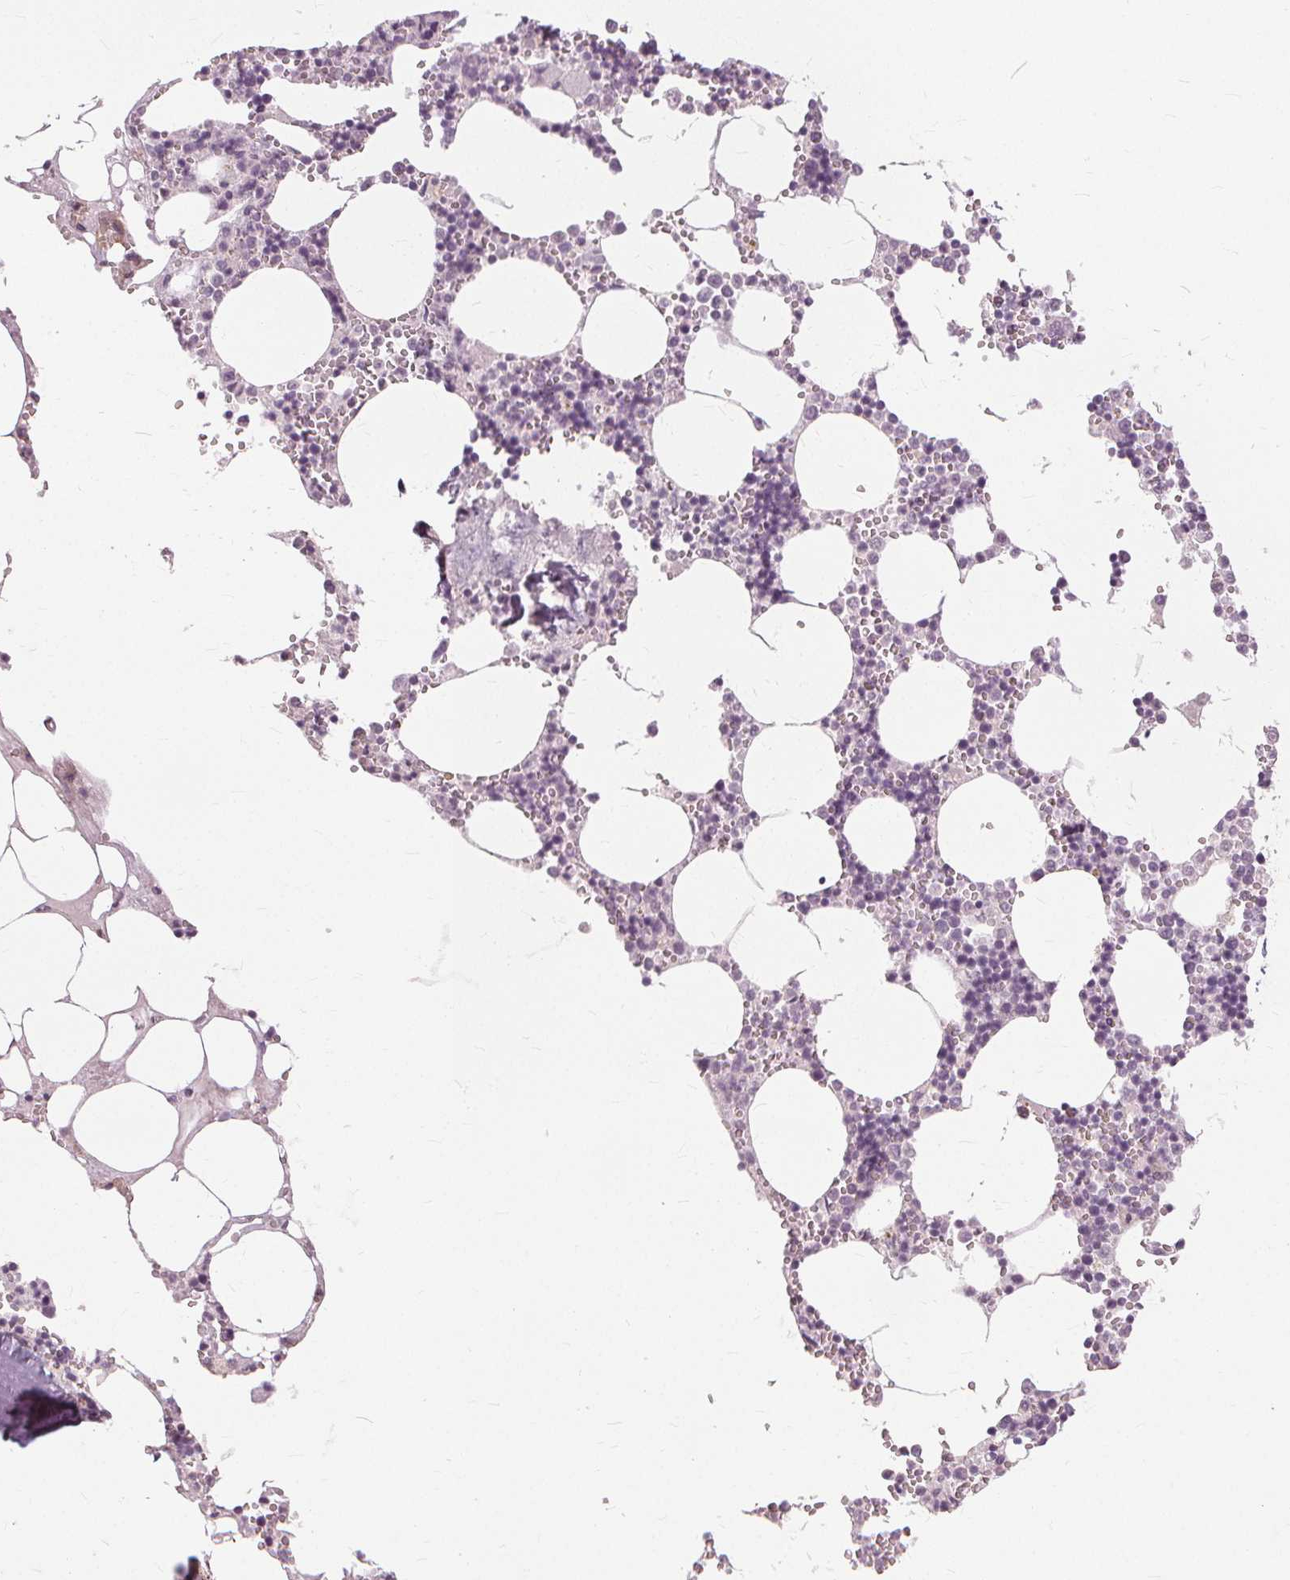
{"staining": {"intensity": "negative", "quantity": "none", "location": "none"}, "tissue": "bone marrow", "cell_type": "Hematopoietic cells", "image_type": "normal", "snomed": [{"axis": "morphology", "description": "Normal tissue, NOS"}, {"axis": "topography", "description": "Bone marrow"}], "caption": "Protein analysis of normal bone marrow displays no significant positivity in hematopoietic cells. Brightfield microscopy of immunohistochemistry (IHC) stained with DAB (3,3'-diaminobenzidine) (brown) and hematoxylin (blue), captured at high magnification.", "gene": "SFTPD", "patient": {"sex": "male", "age": 54}}